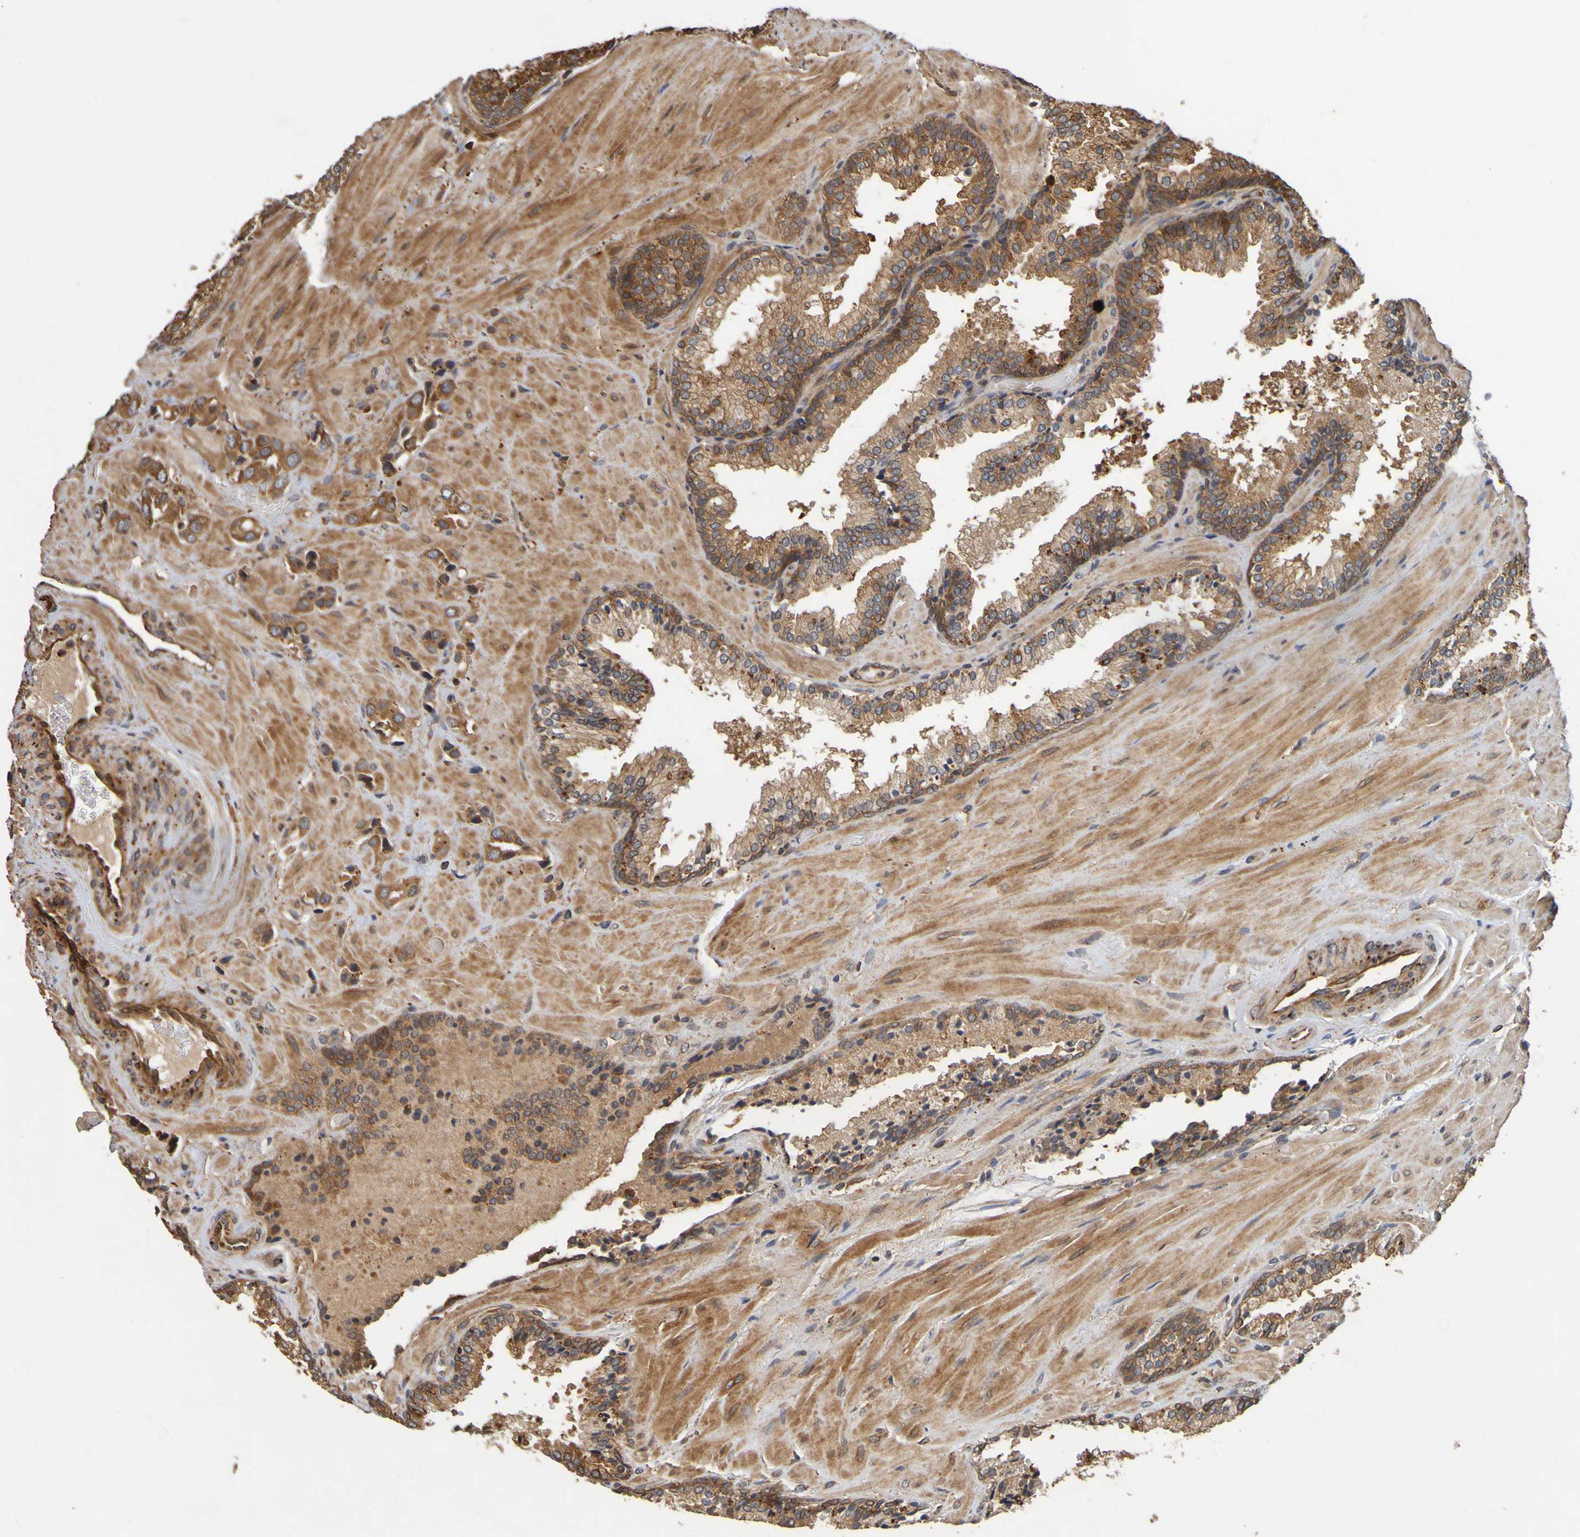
{"staining": {"intensity": "strong", "quantity": ">75%", "location": "cytoplasmic/membranous"}, "tissue": "prostate cancer", "cell_type": "Tumor cells", "image_type": "cancer", "snomed": [{"axis": "morphology", "description": "Adenocarcinoma, High grade"}, {"axis": "topography", "description": "Prostate"}], "caption": "IHC of human prostate cancer (adenocarcinoma (high-grade)) reveals high levels of strong cytoplasmic/membranous positivity in approximately >75% of tumor cells.", "gene": "OCRL", "patient": {"sex": "male", "age": 64}}